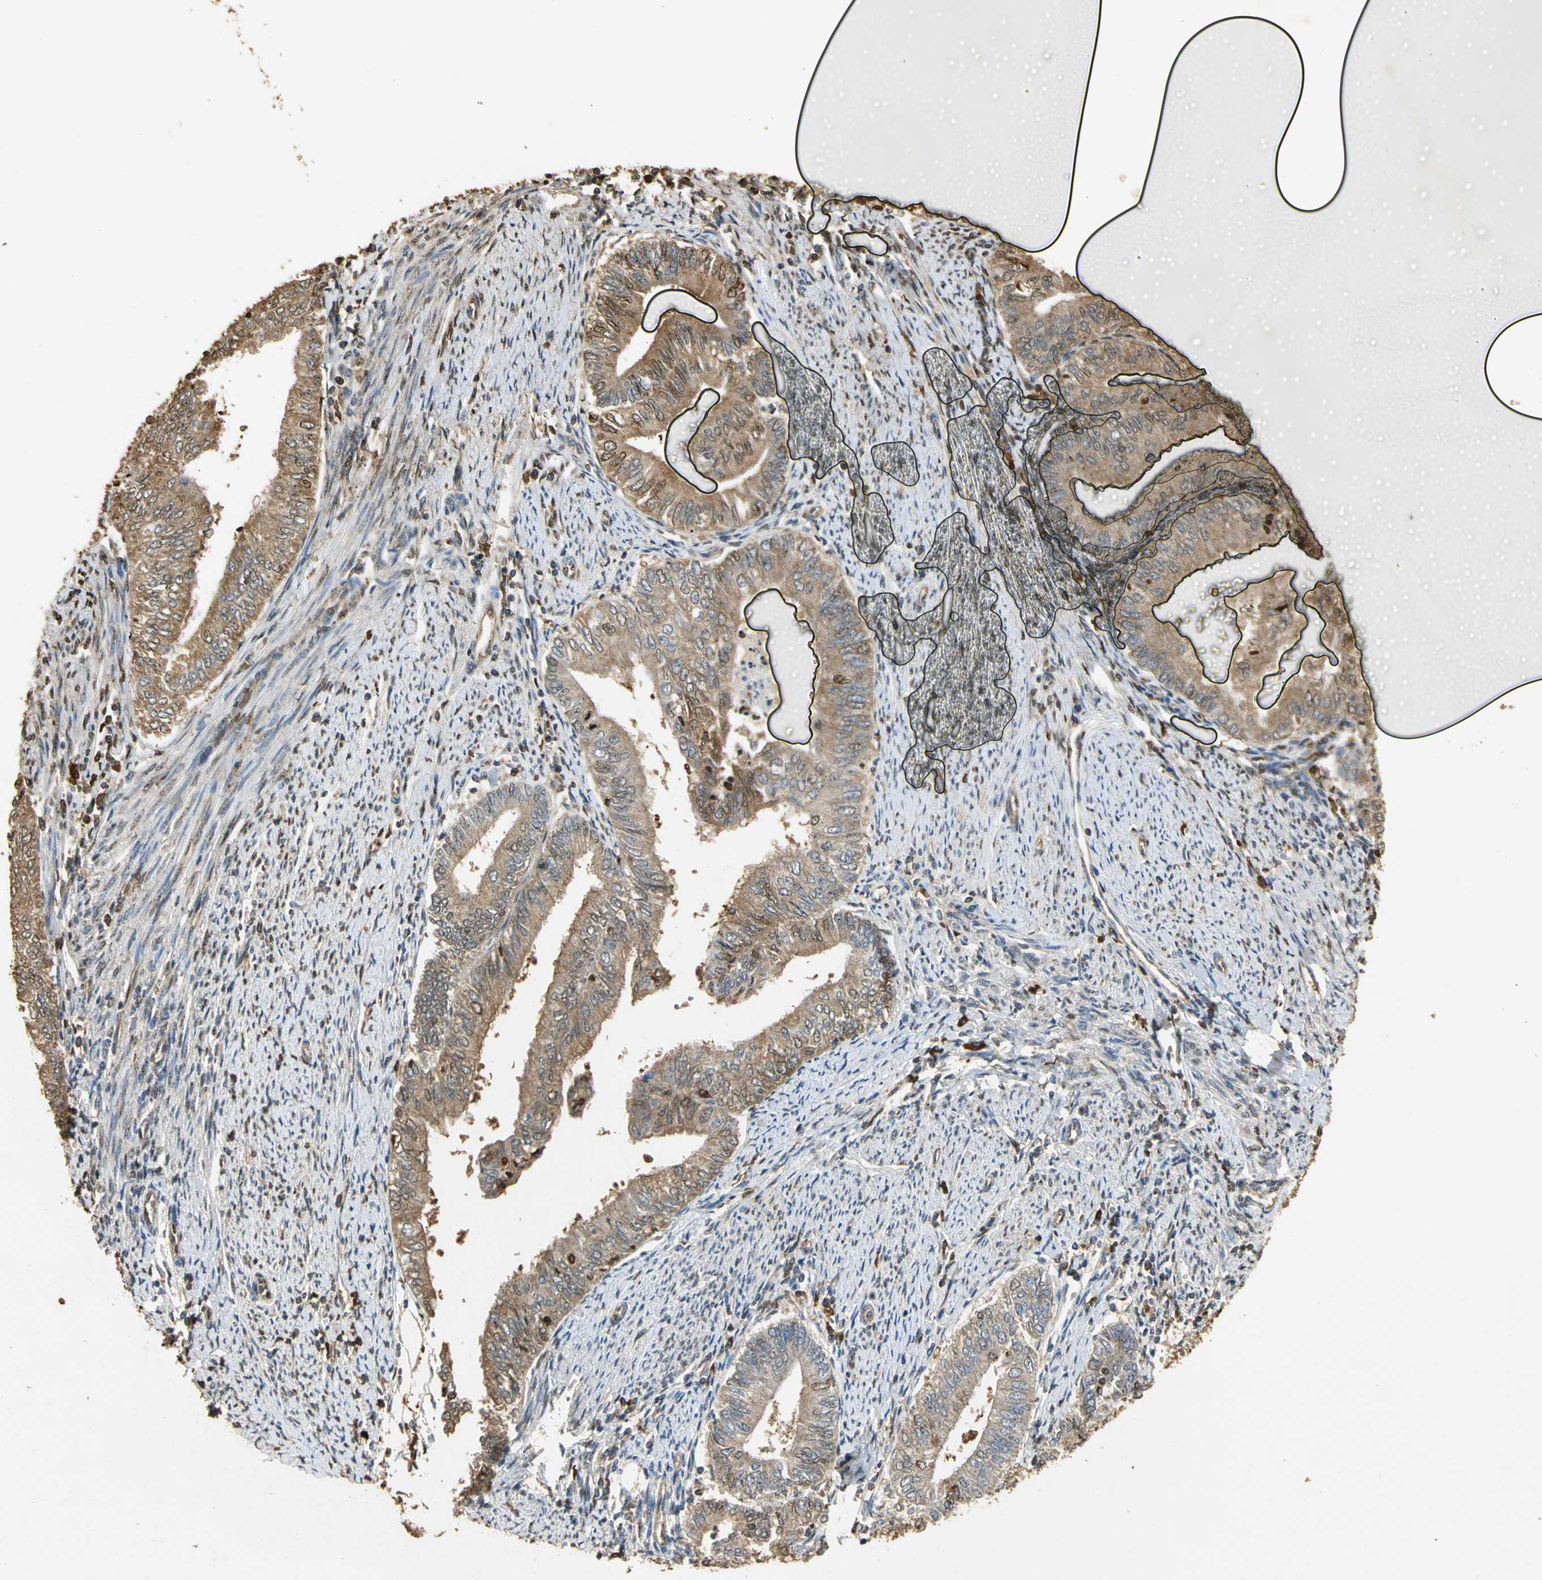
{"staining": {"intensity": "moderate", "quantity": ">75%", "location": "cytoplasmic/membranous"}, "tissue": "endometrial cancer", "cell_type": "Tumor cells", "image_type": "cancer", "snomed": [{"axis": "morphology", "description": "Adenocarcinoma, NOS"}, {"axis": "topography", "description": "Endometrium"}], "caption": "Protein analysis of endometrial cancer tissue exhibits moderate cytoplasmic/membranous staining in approximately >75% of tumor cells.", "gene": "GAPDH", "patient": {"sex": "female", "age": 66}}